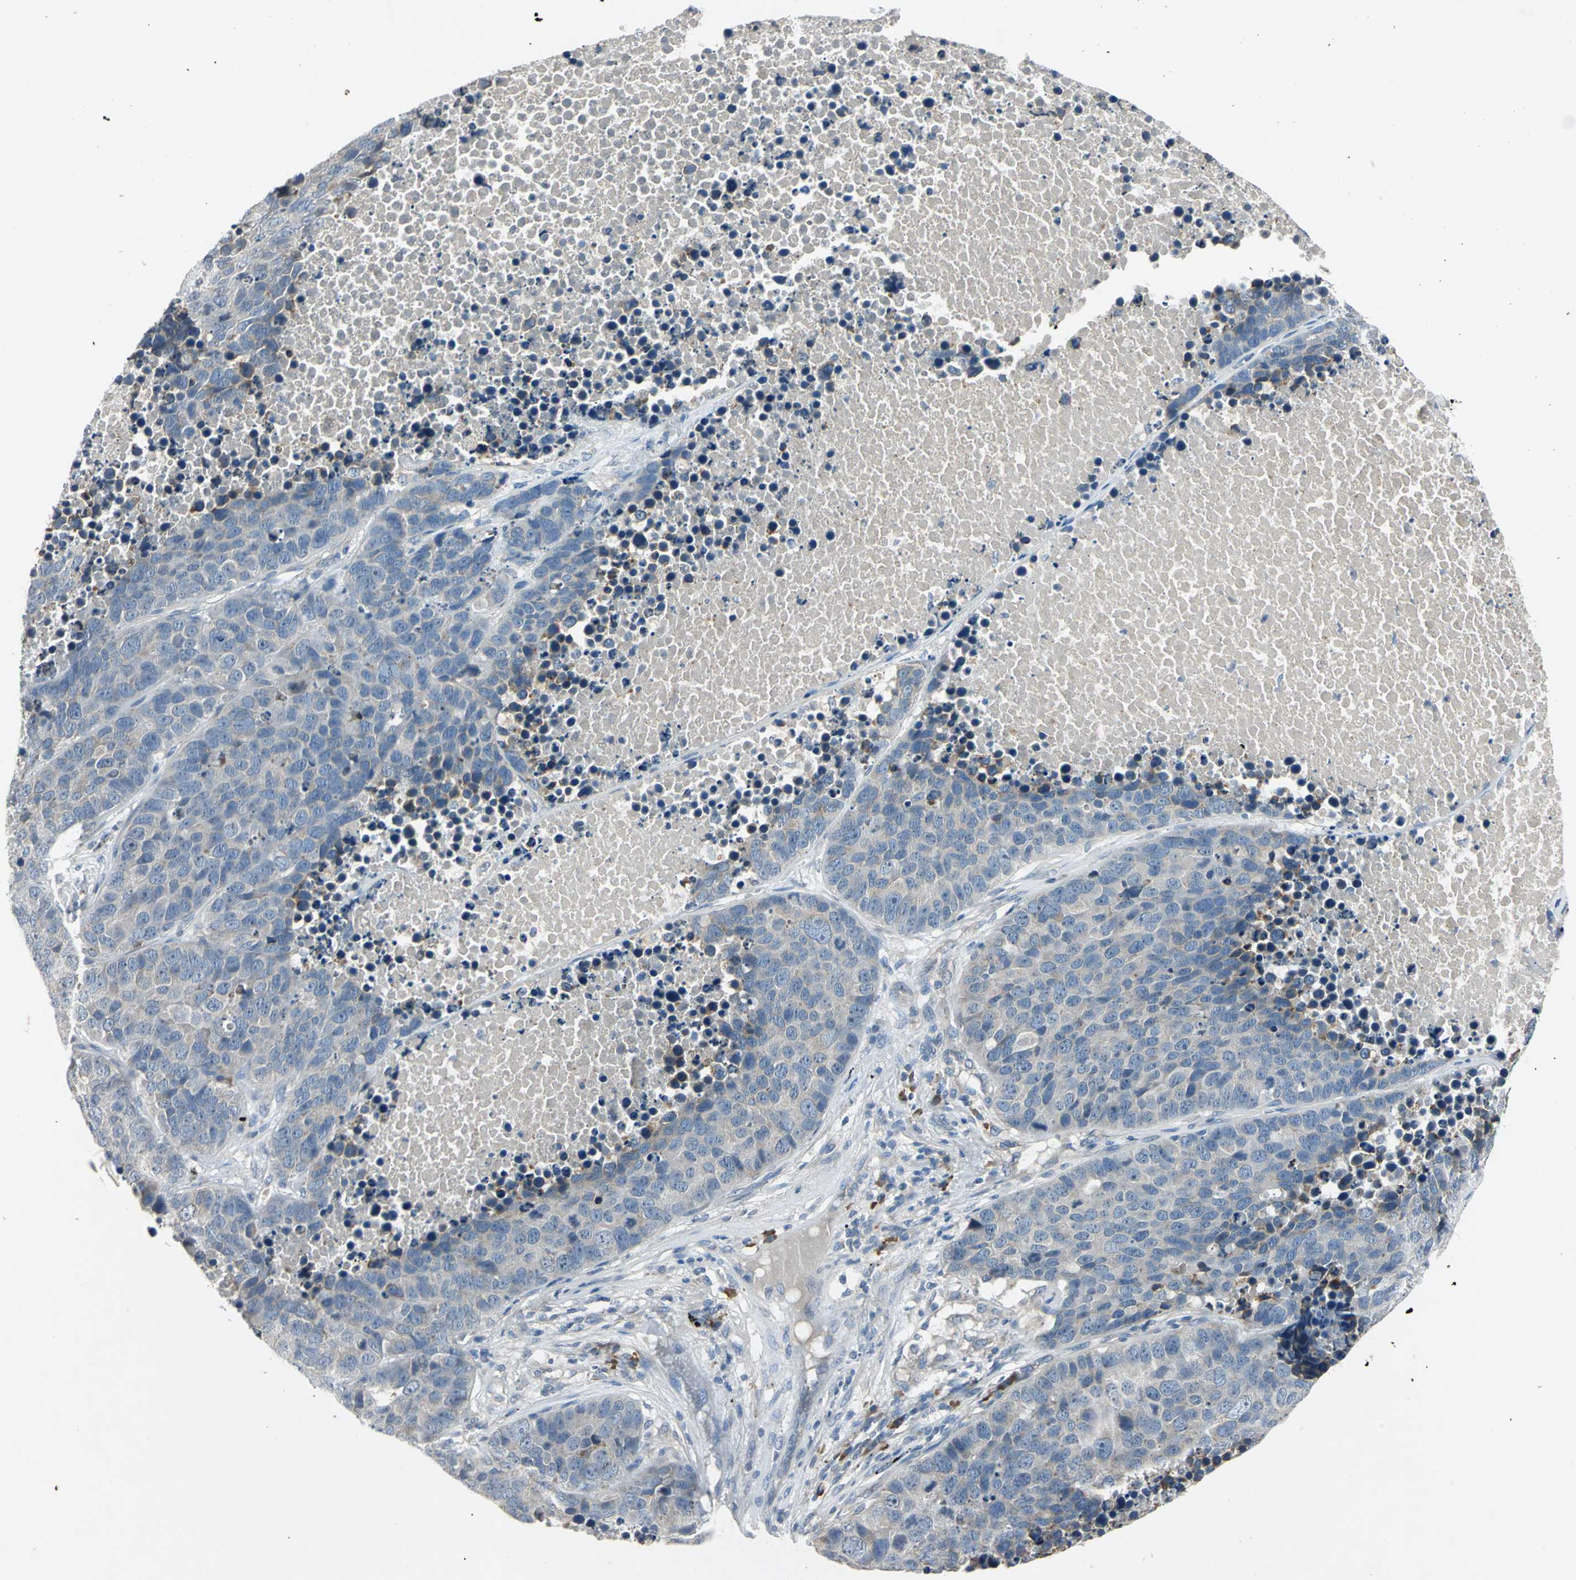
{"staining": {"intensity": "negative", "quantity": "none", "location": "none"}, "tissue": "carcinoid", "cell_type": "Tumor cells", "image_type": "cancer", "snomed": [{"axis": "morphology", "description": "Carcinoid, malignant, NOS"}, {"axis": "topography", "description": "Lung"}], "caption": "A photomicrograph of human malignant carcinoid is negative for staining in tumor cells. Nuclei are stained in blue.", "gene": "SLC2A13", "patient": {"sex": "male", "age": 60}}